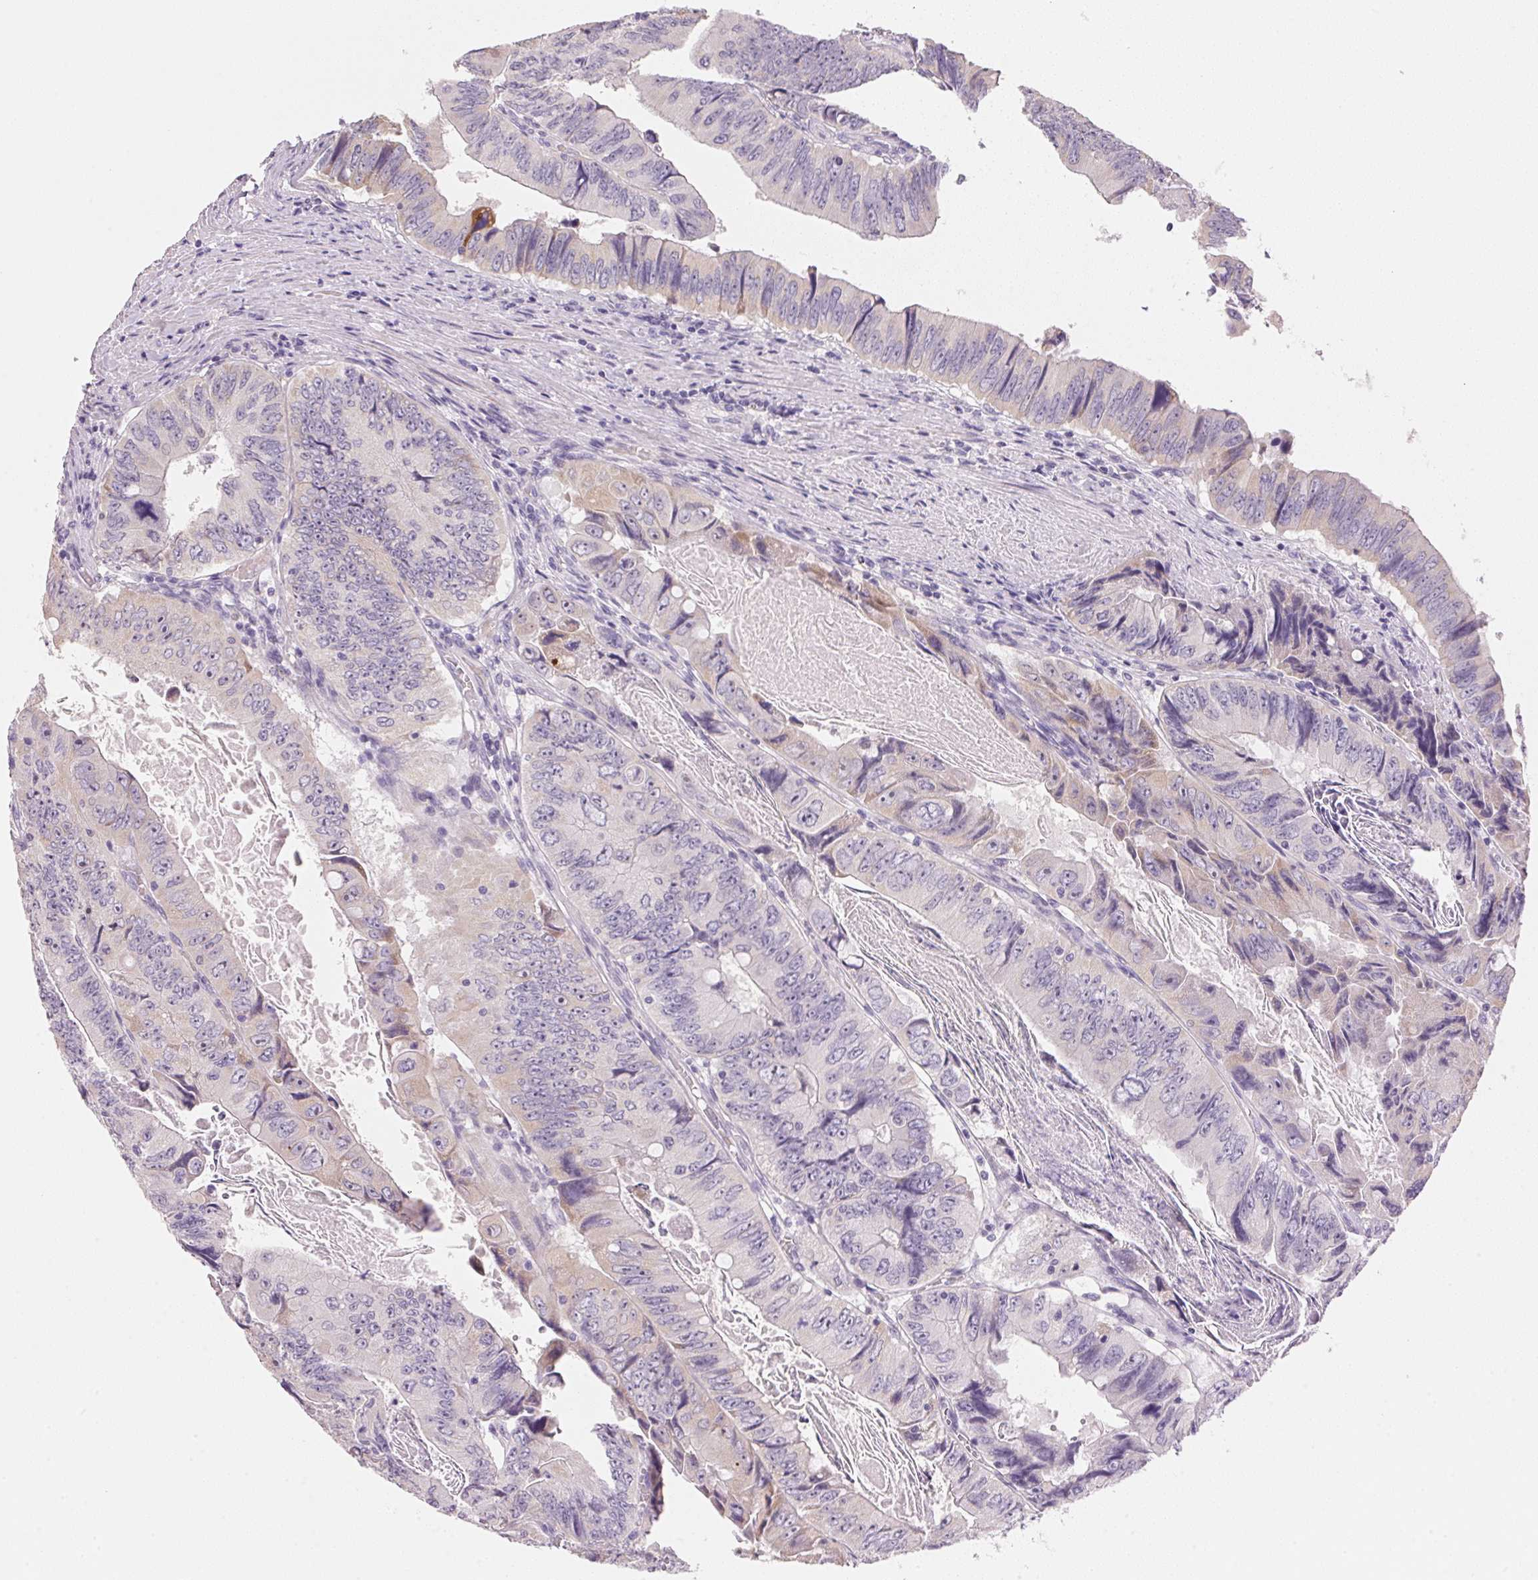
{"staining": {"intensity": "negative", "quantity": "none", "location": "none"}, "tissue": "colorectal cancer", "cell_type": "Tumor cells", "image_type": "cancer", "snomed": [{"axis": "morphology", "description": "Adenocarcinoma, NOS"}, {"axis": "topography", "description": "Colon"}], "caption": "Immunohistochemistry histopathology image of neoplastic tissue: colorectal cancer stained with DAB demonstrates no significant protein expression in tumor cells.", "gene": "CYP11B1", "patient": {"sex": "female", "age": 84}}